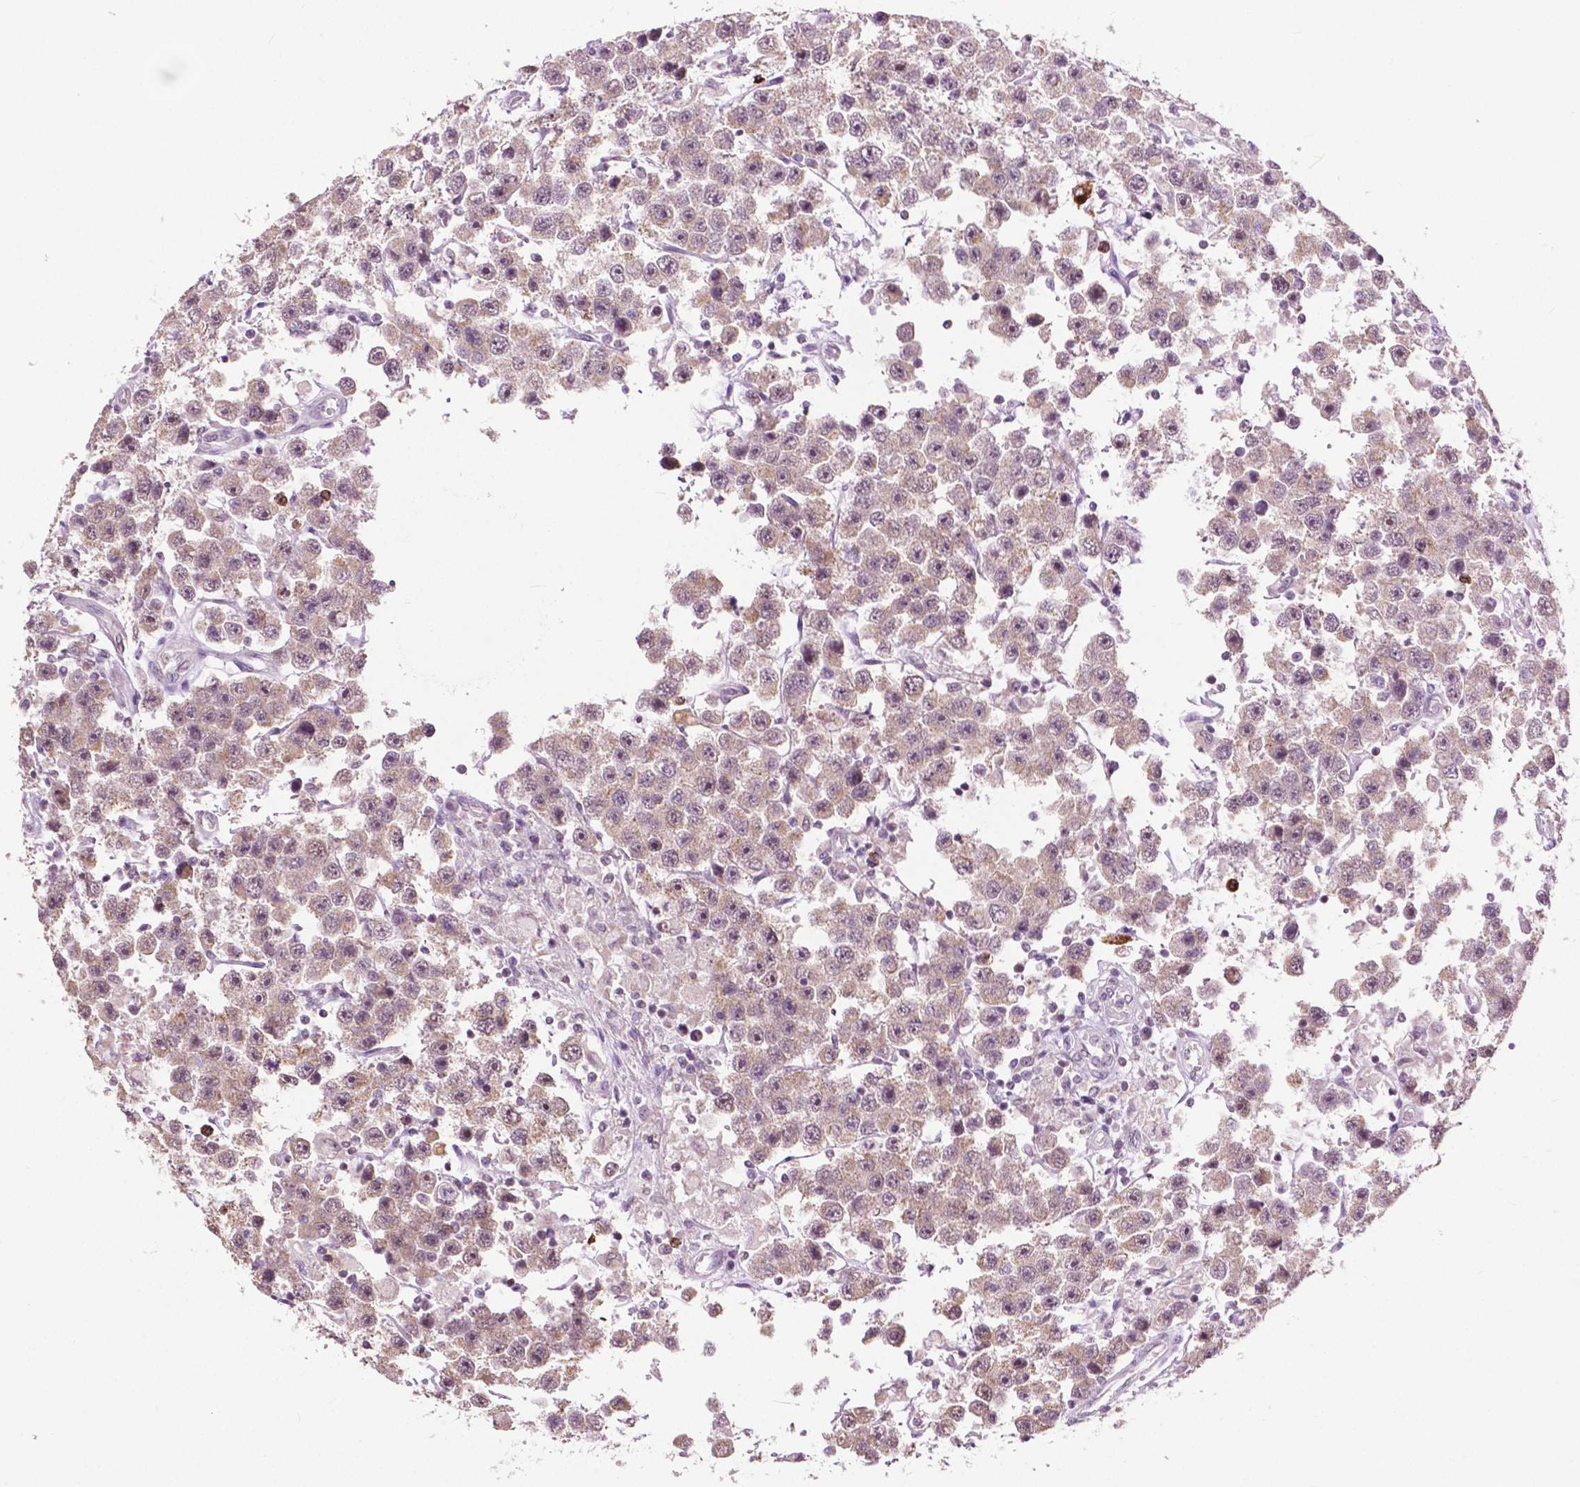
{"staining": {"intensity": "weak", "quantity": ">75%", "location": "cytoplasmic/membranous"}, "tissue": "testis cancer", "cell_type": "Tumor cells", "image_type": "cancer", "snomed": [{"axis": "morphology", "description": "Seminoma, NOS"}, {"axis": "topography", "description": "Testis"}], "caption": "High-magnification brightfield microscopy of testis seminoma stained with DAB (3,3'-diaminobenzidine) (brown) and counterstained with hematoxylin (blue). tumor cells exhibit weak cytoplasmic/membranous expression is seen in approximately>75% of cells.", "gene": "TTC9B", "patient": {"sex": "male", "age": 45}}